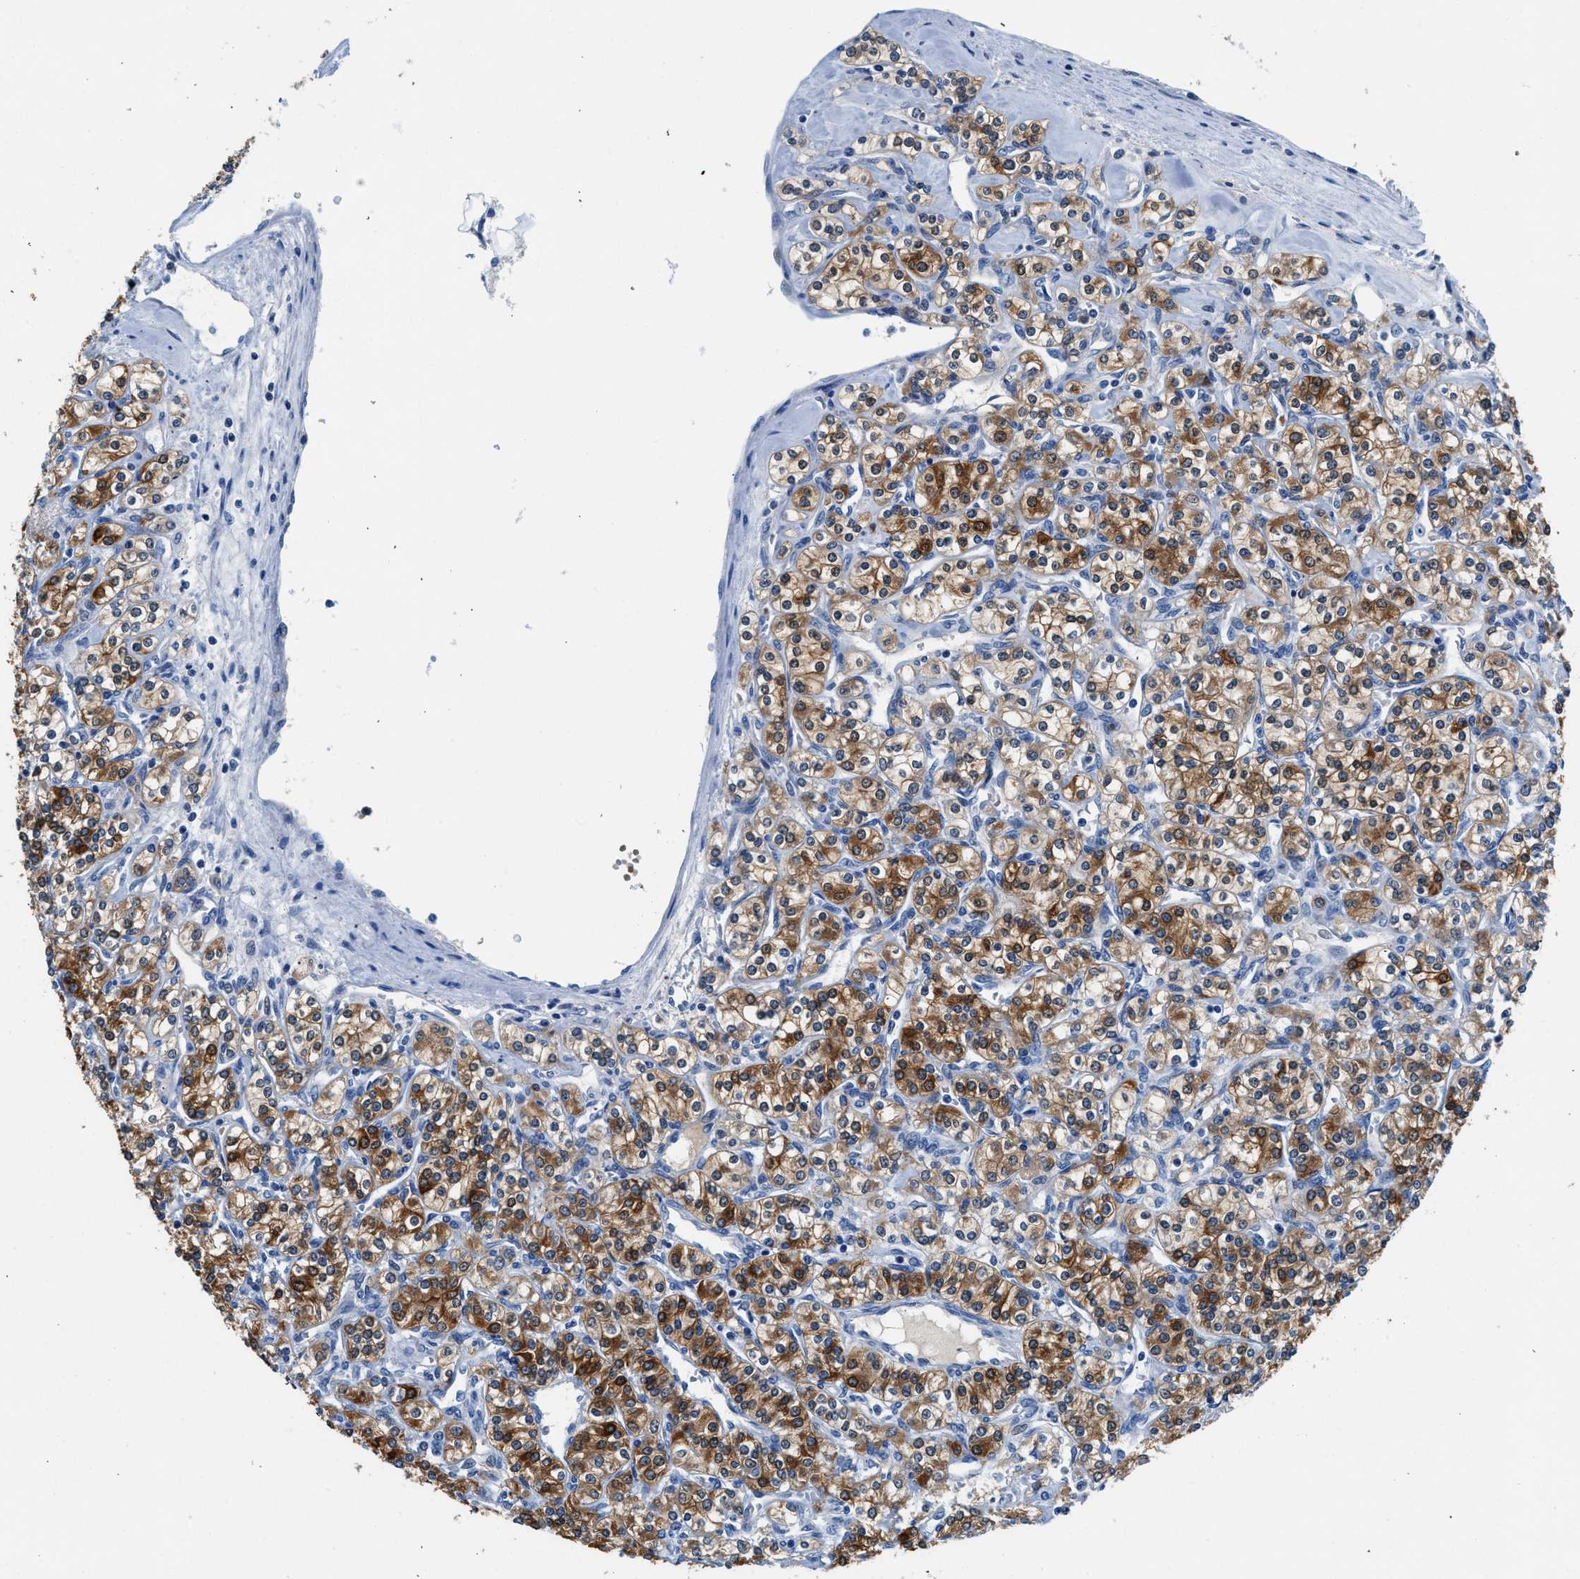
{"staining": {"intensity": "strong", "quantity": "25%-75%", "location": "cytoplasmic/membranous"}, "tissue": "renal cancer", "cell_type": "Tumor cells", "image_type": "cancer", "snomed": [{"axis": "morphology", "description": "Adenocarcinoma, NOS"}, {"axis": "topography", "description": "Kidney"}], "caption": "A micrograph showing strong cytoplasmic/membranous staining in approximately 25%-75% of tumor cells in renal cancer (adenocarcinoma), as visualized by brown immunohistochemical staining.", "gene": "FADS6", "patient": {"sex": "male", "age": 77}}